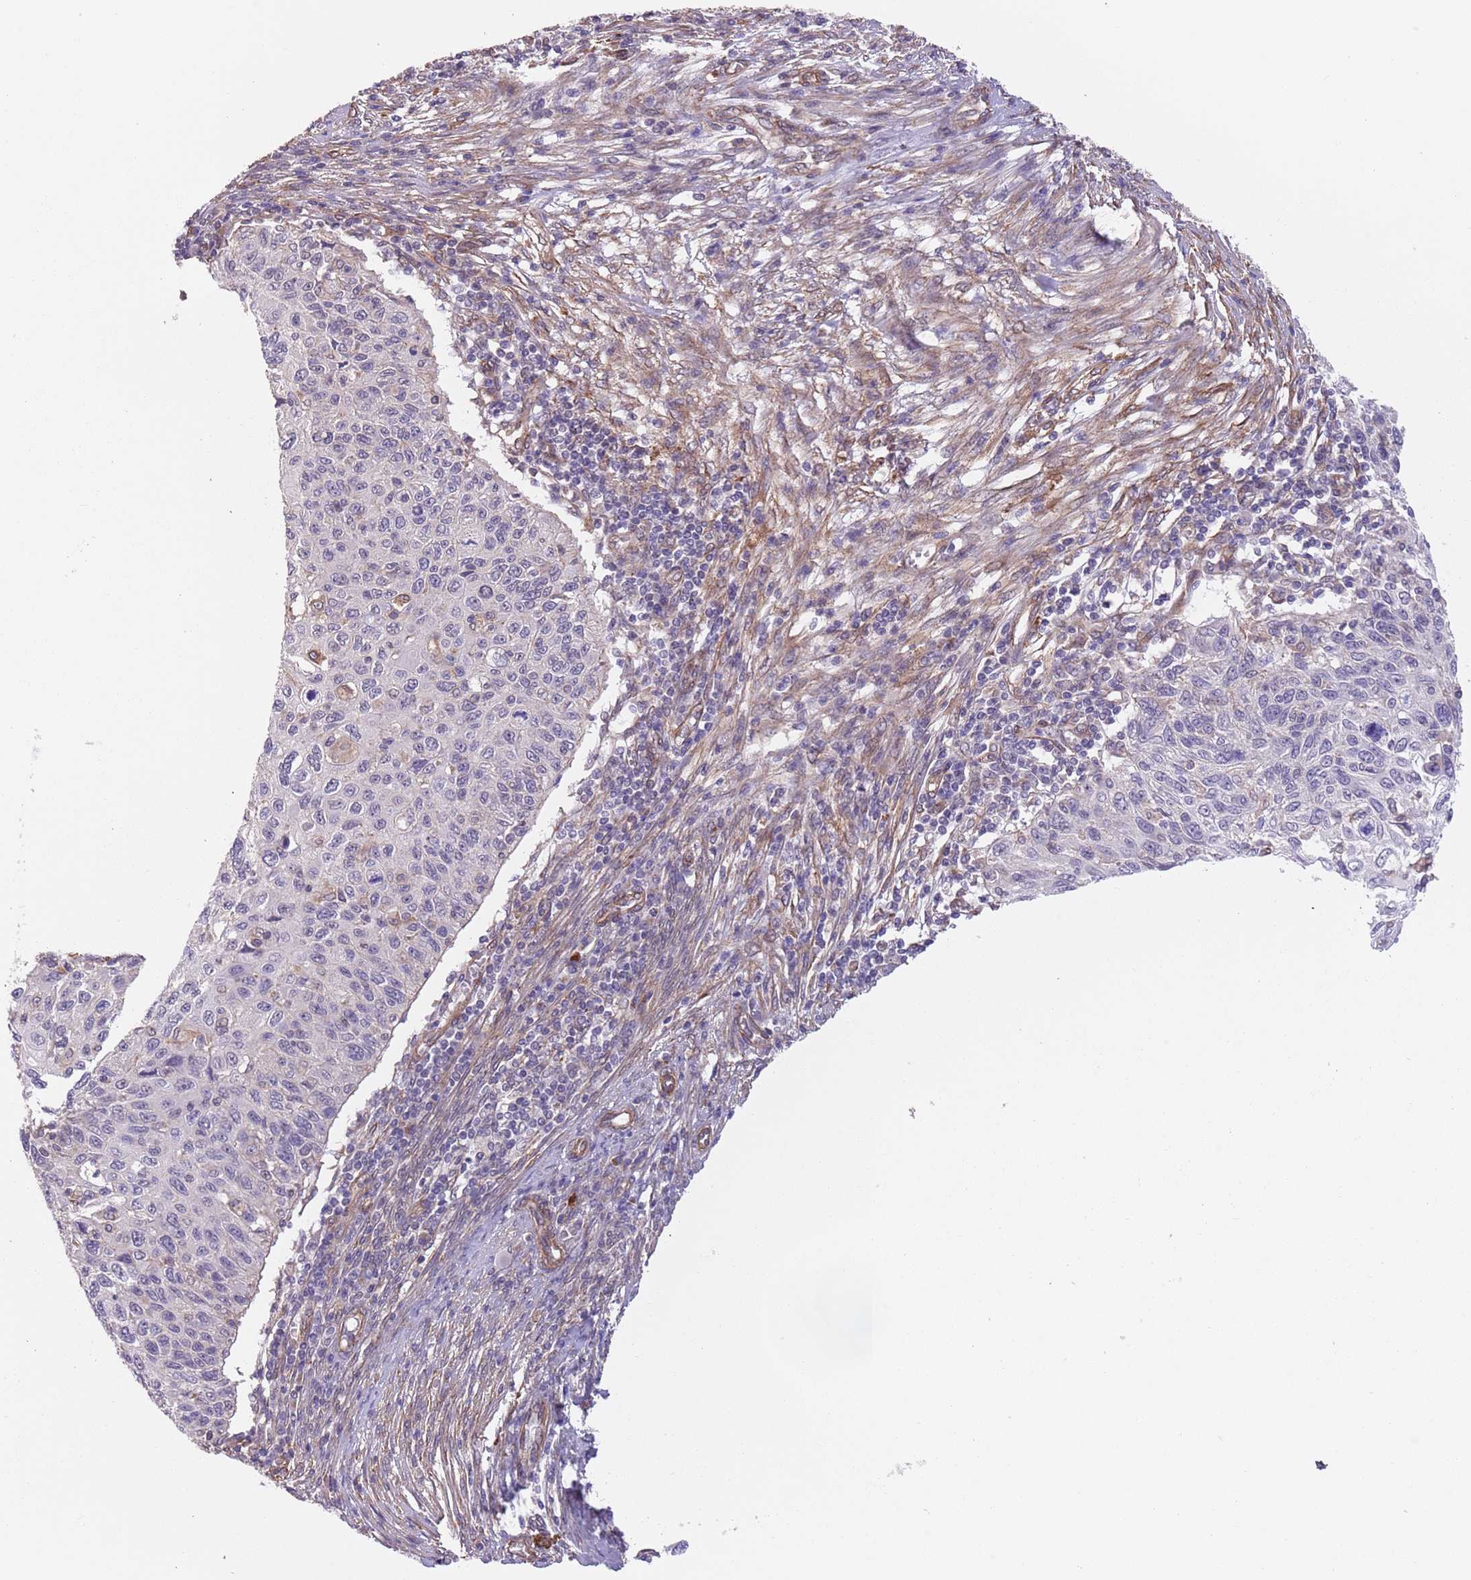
{"staining": {"intensity": "negative", "quantity": "none", "location": "none"}, "tissue": "cervical cancer", "cell_type": "Tumor cells", "image_type": "cancer", "snomed": [{"axis": "morphology", "description": "Squamous cell carcinoma, NOS"}, {"axis": "topography", "description": "Cervix"}], "caption": "This is an immunohistochemistry (IHC) photomicrograph of squamous cell carcinoma (cervical). There is no staining in tumor cells.", "gene": "CREBZF", "patient": {"sex": "female", "age": 70}}